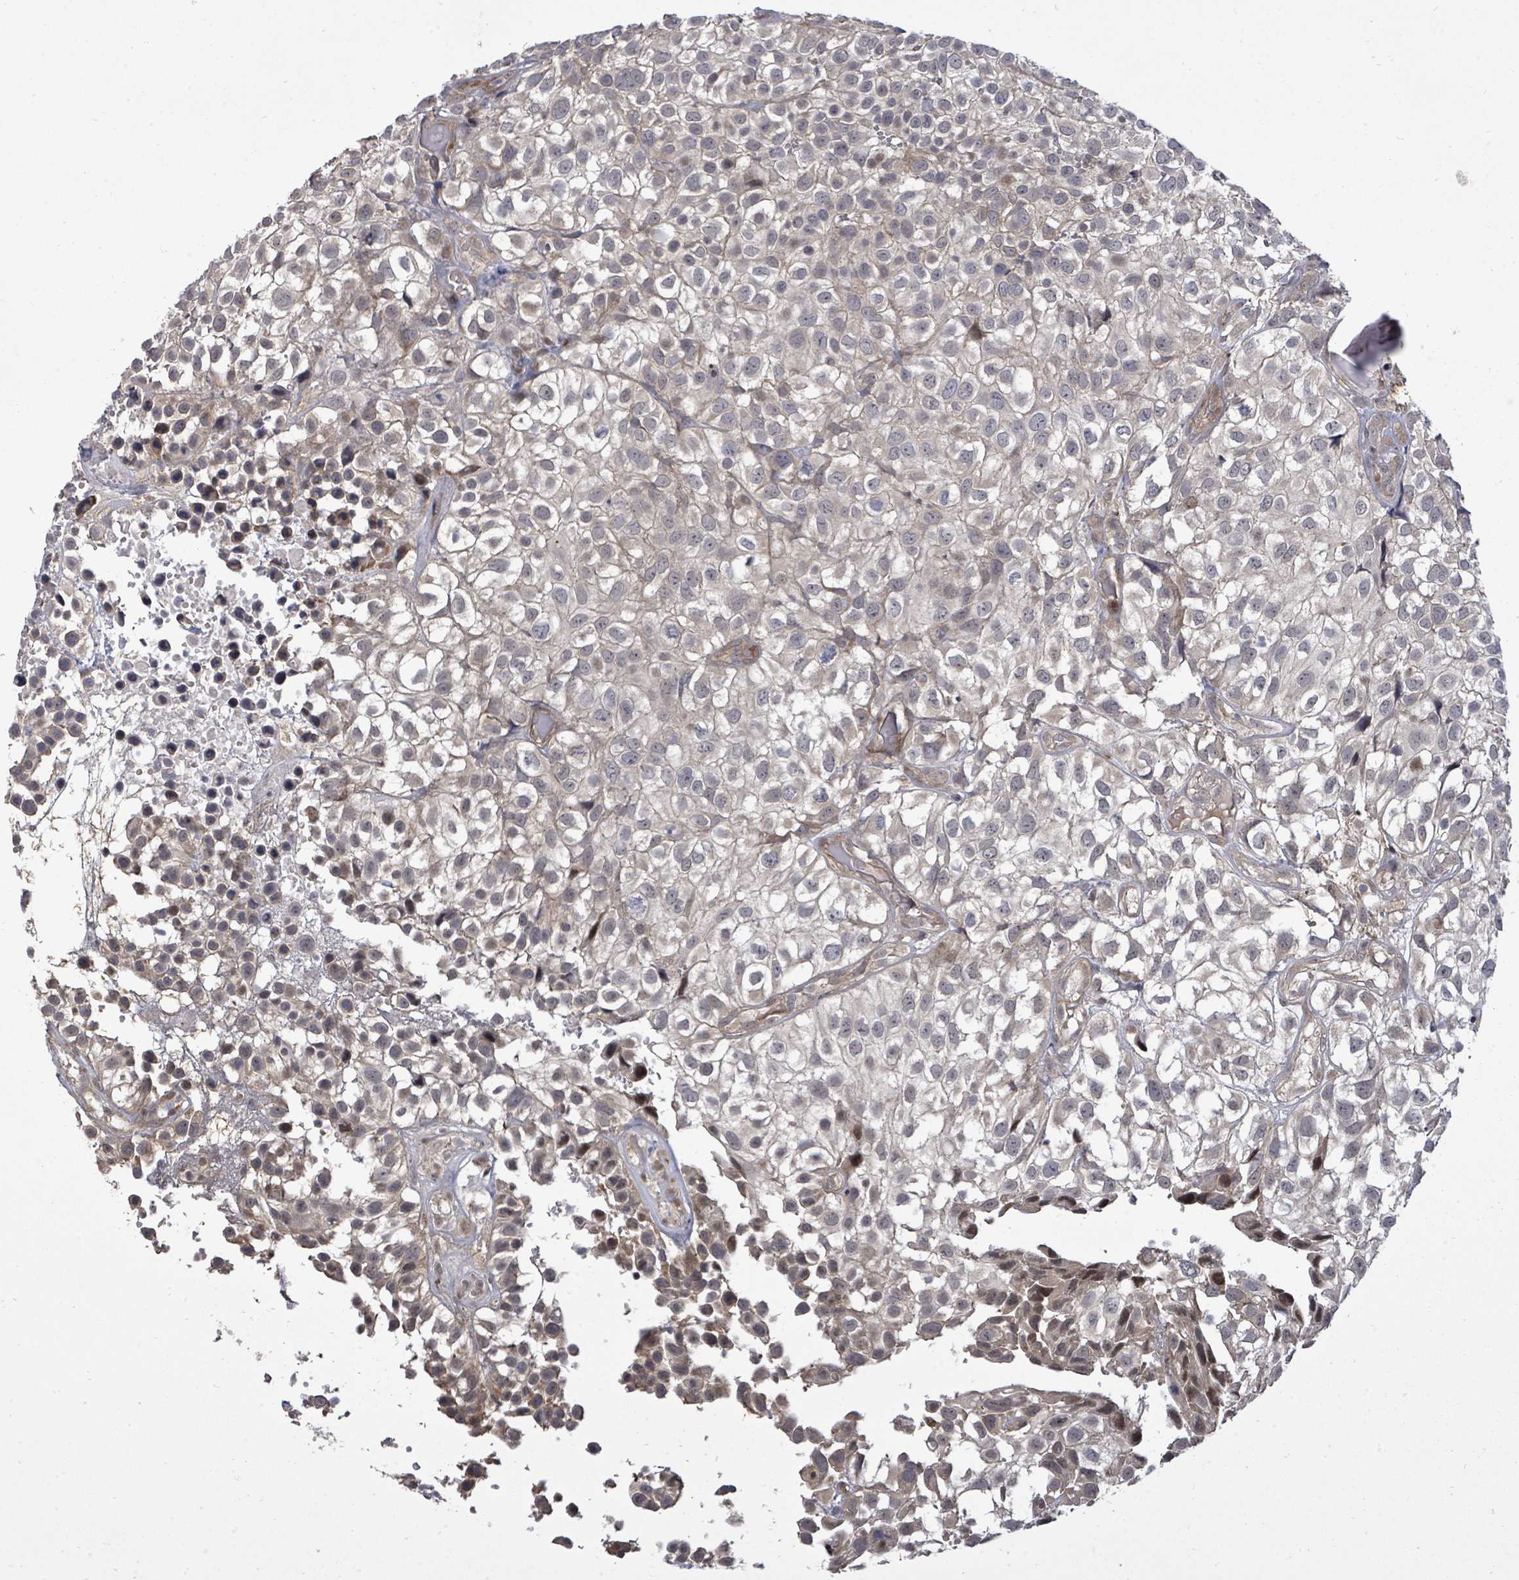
{"staining": {"intensity": "weak", "quantity": "<25%", "location": "cytoplasmic/membranous,nuclear"}, "tissue": "urothelial cancer", "cell_type": "Tumor cells", "image_type": "cancer", "snomed": [{"axis": "morphology", "description": "Urothelial carcinoma, High grade"}, {"axis": "topography", "description": "Urinary bladder"}], "caption": "Immunohistochemistry micrograph of neoplastic tissue: human high-grade urothelial carcinoma stained with DAB demonstrates no significant protein expression in tumor cells.", "gene": "KRTAP27-1", "patient": {"sex": "male", "age": 56}}